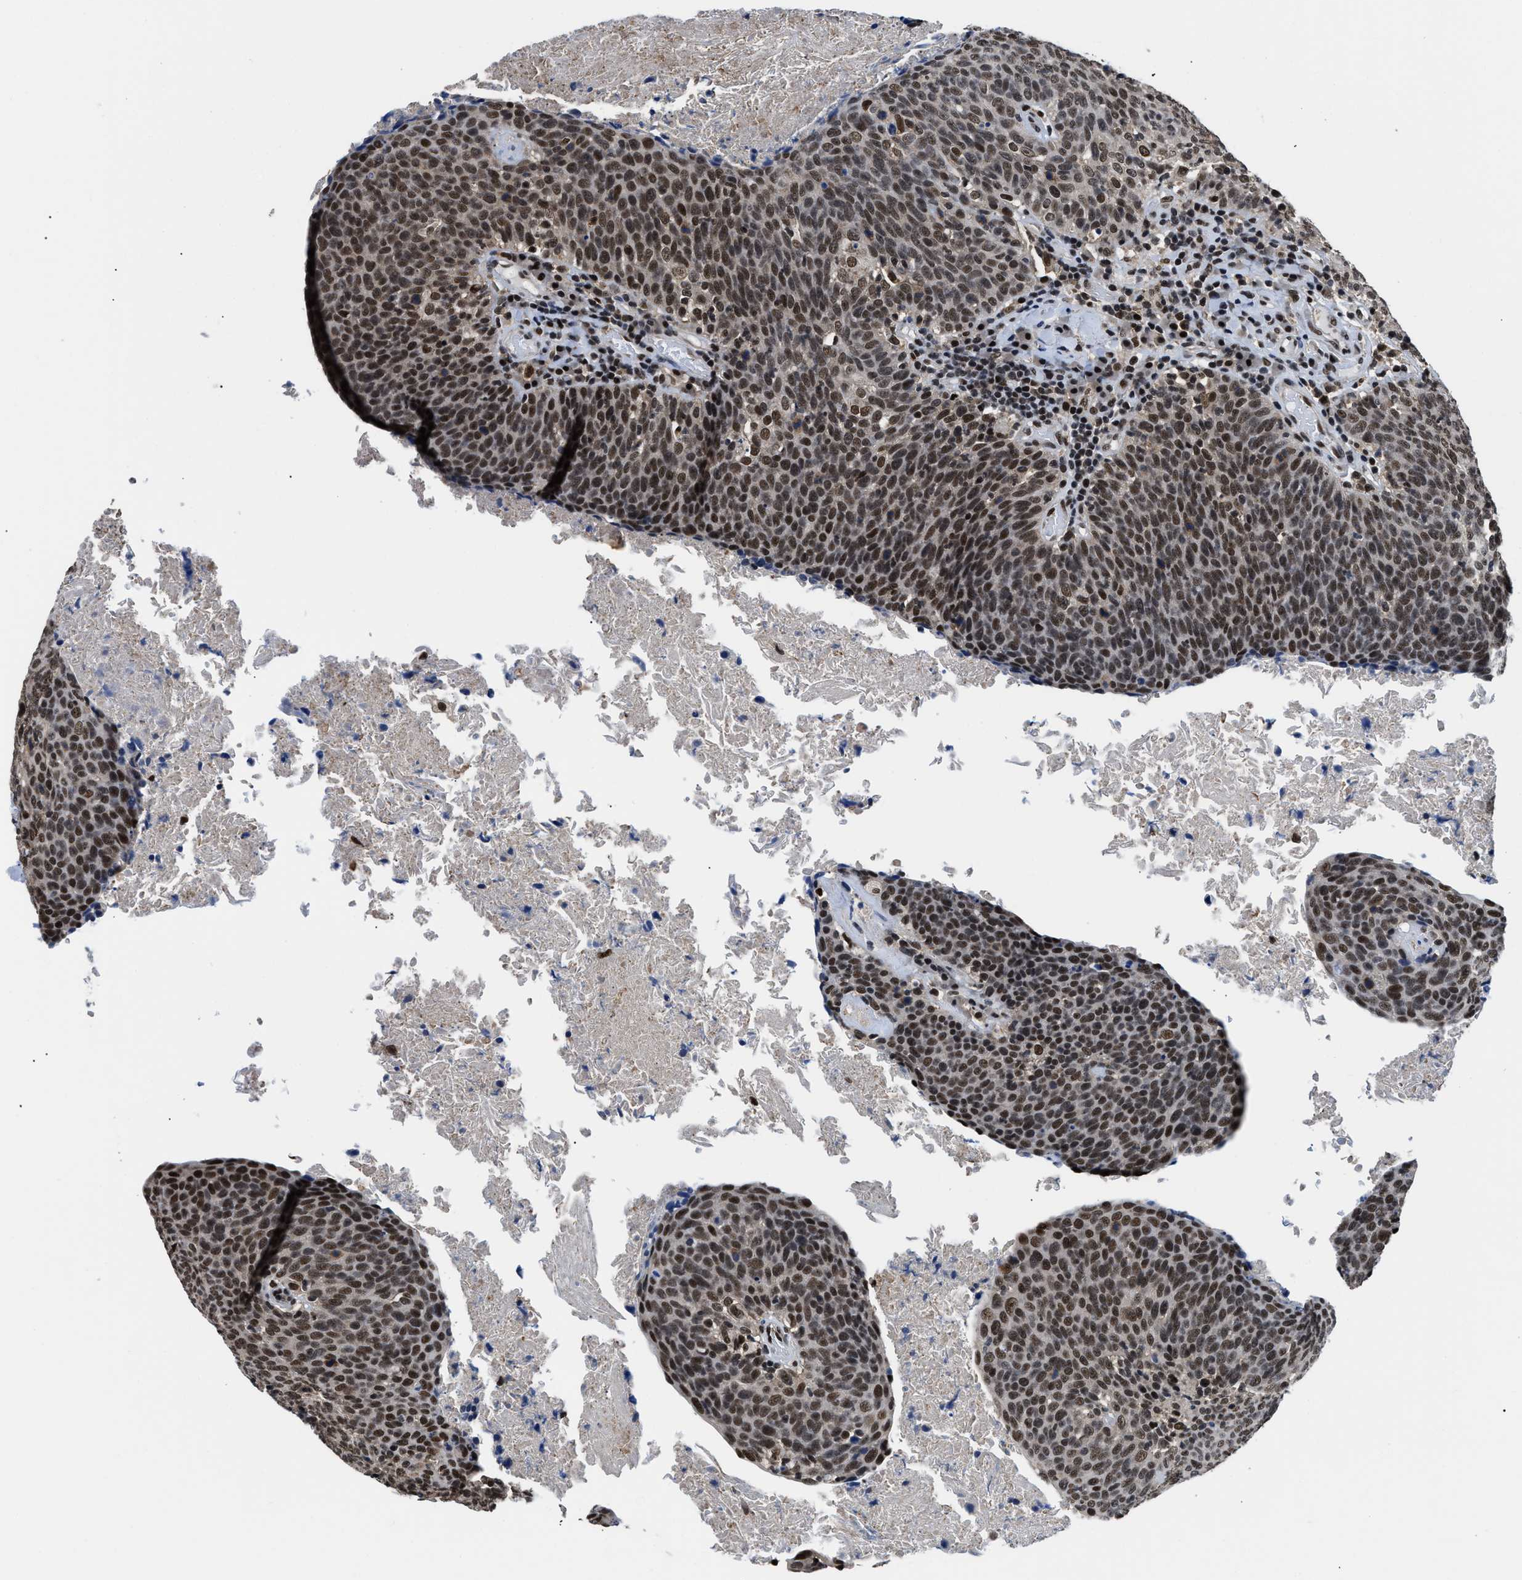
{"staining": {"intensity": "strong", "quantity": ">75%", "location": "nuclear"}, "tissue": "head and neck cancer", "cell_type": "Tumor cells", "image_type": "cancer", "snomed": [{"axis": "morphology", "description": "Squamous cell carcinoma, NOS"}, {"axis": "morphology", "description": "Squamous cell carcinoma, metastatic, NOS"}, {"axis": "topography", "description": "Lymph node"}, {"axis": "topography", "description": "Head-Neck"}], "caption": "This micrograph displays head and neck squamous cell carcinoma stained with IHC to label a protein in brown. The nuclear of tumor cells show strong positivity for the protein. Nuclei are counter-stained blue.", "gene": "HNRNPH2", "patient": {"sex": "male", "age": 62}}